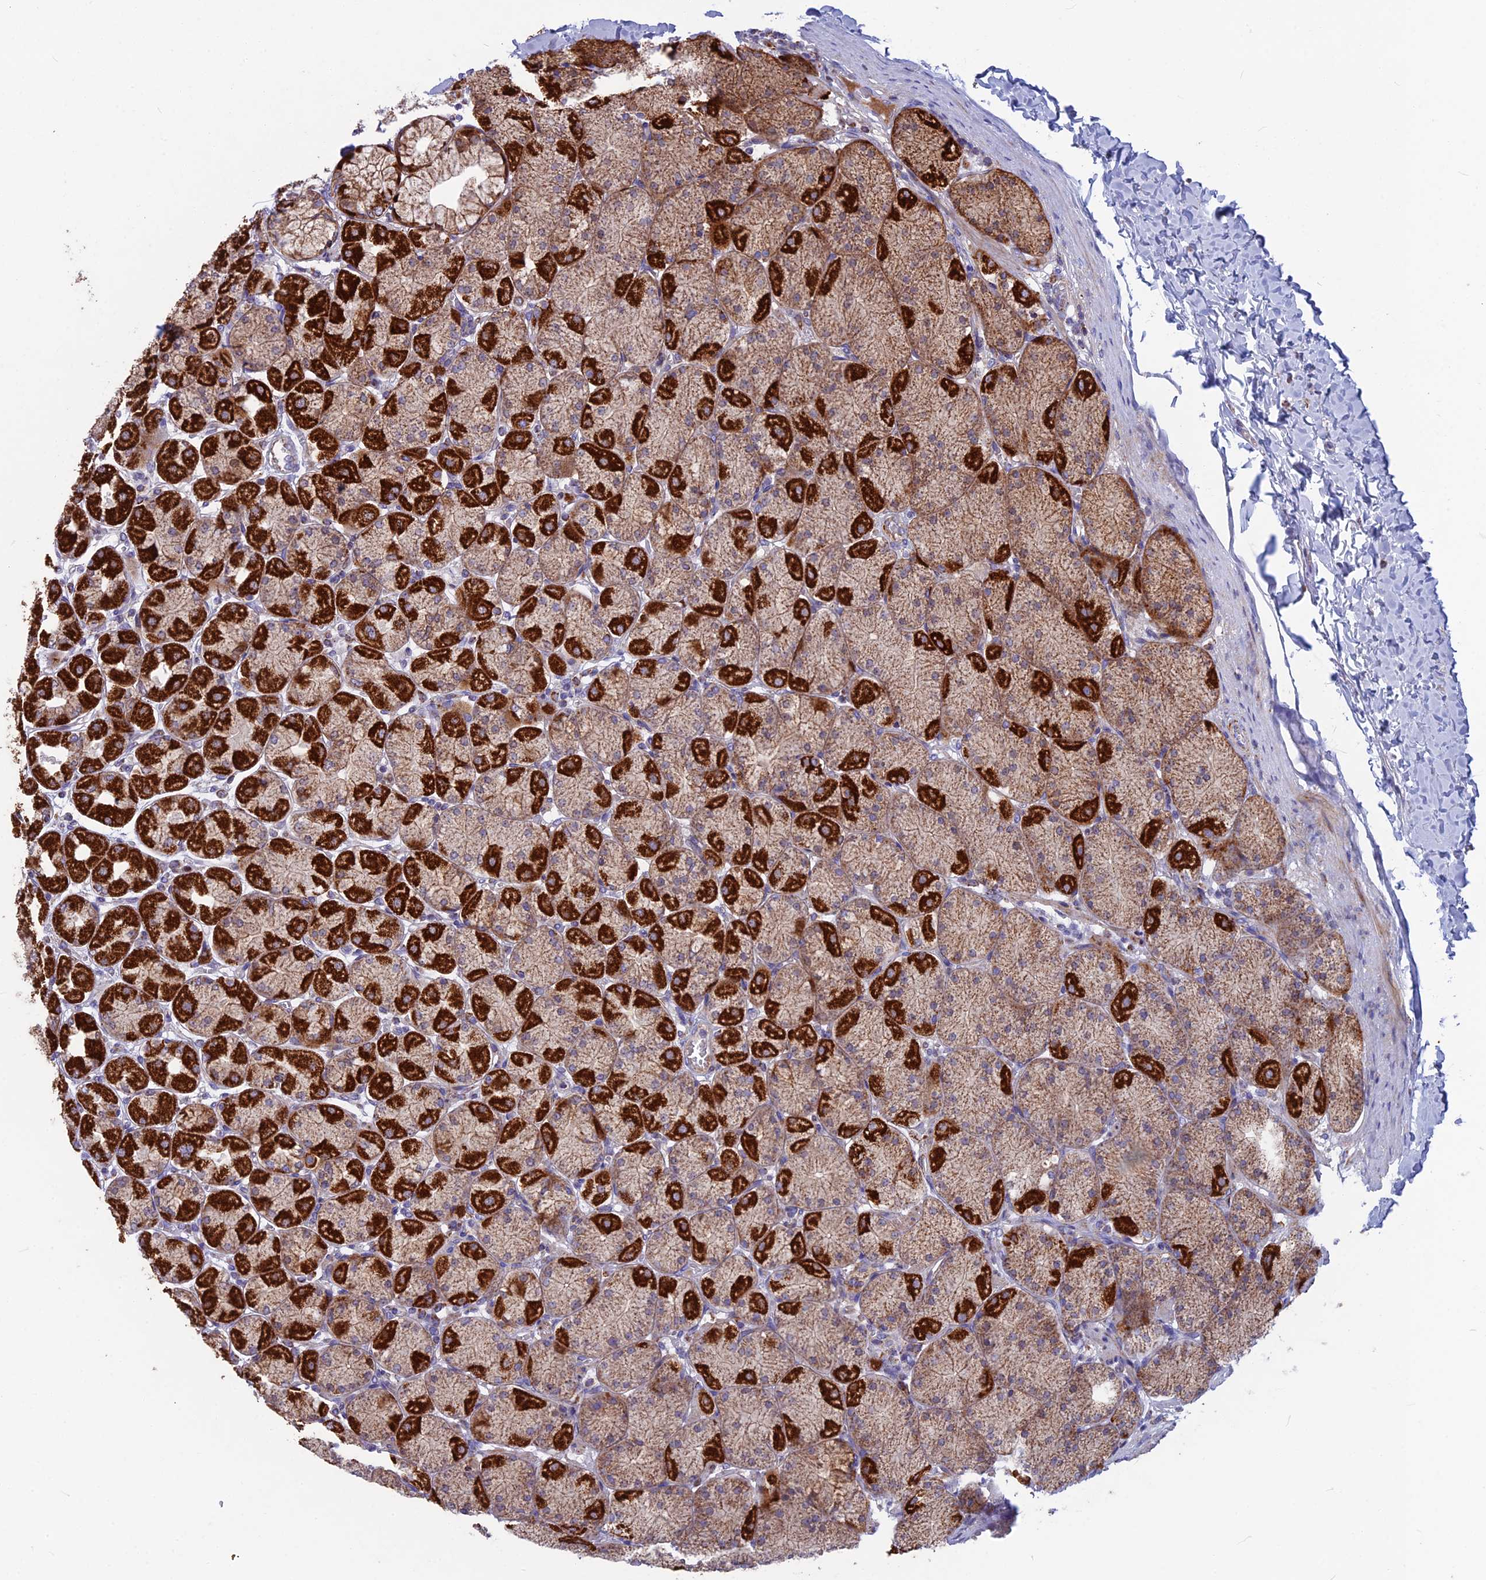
{"staining": {"intensity": "strong", "quantity": "25%-75%", "location": "cytoplasmic/membranous"}, "tissue": "stomach", "cell_type": "Glandular cells", "image_type": "normal", "snomed": [{"axis": "morphology", "description": "Normal tissue, NOS"}, {"axis": "topography", "description": "Stomach, upper"}], "caption": "IHC staining of benign stomach, which demonstrates high levels of strong cytoplasmic/membranous expression in approximately 25%-75% of glandular cells indicating strong cytoplasmic/membranous protein staining. The staining was performed using DAB (3,3'-diaminobenzidine) (brown) for protein detection and nuclei were counterstained in hematoxylin (blue).", "gene": "CS", "patient": {"sex": "female", "age": 56}}